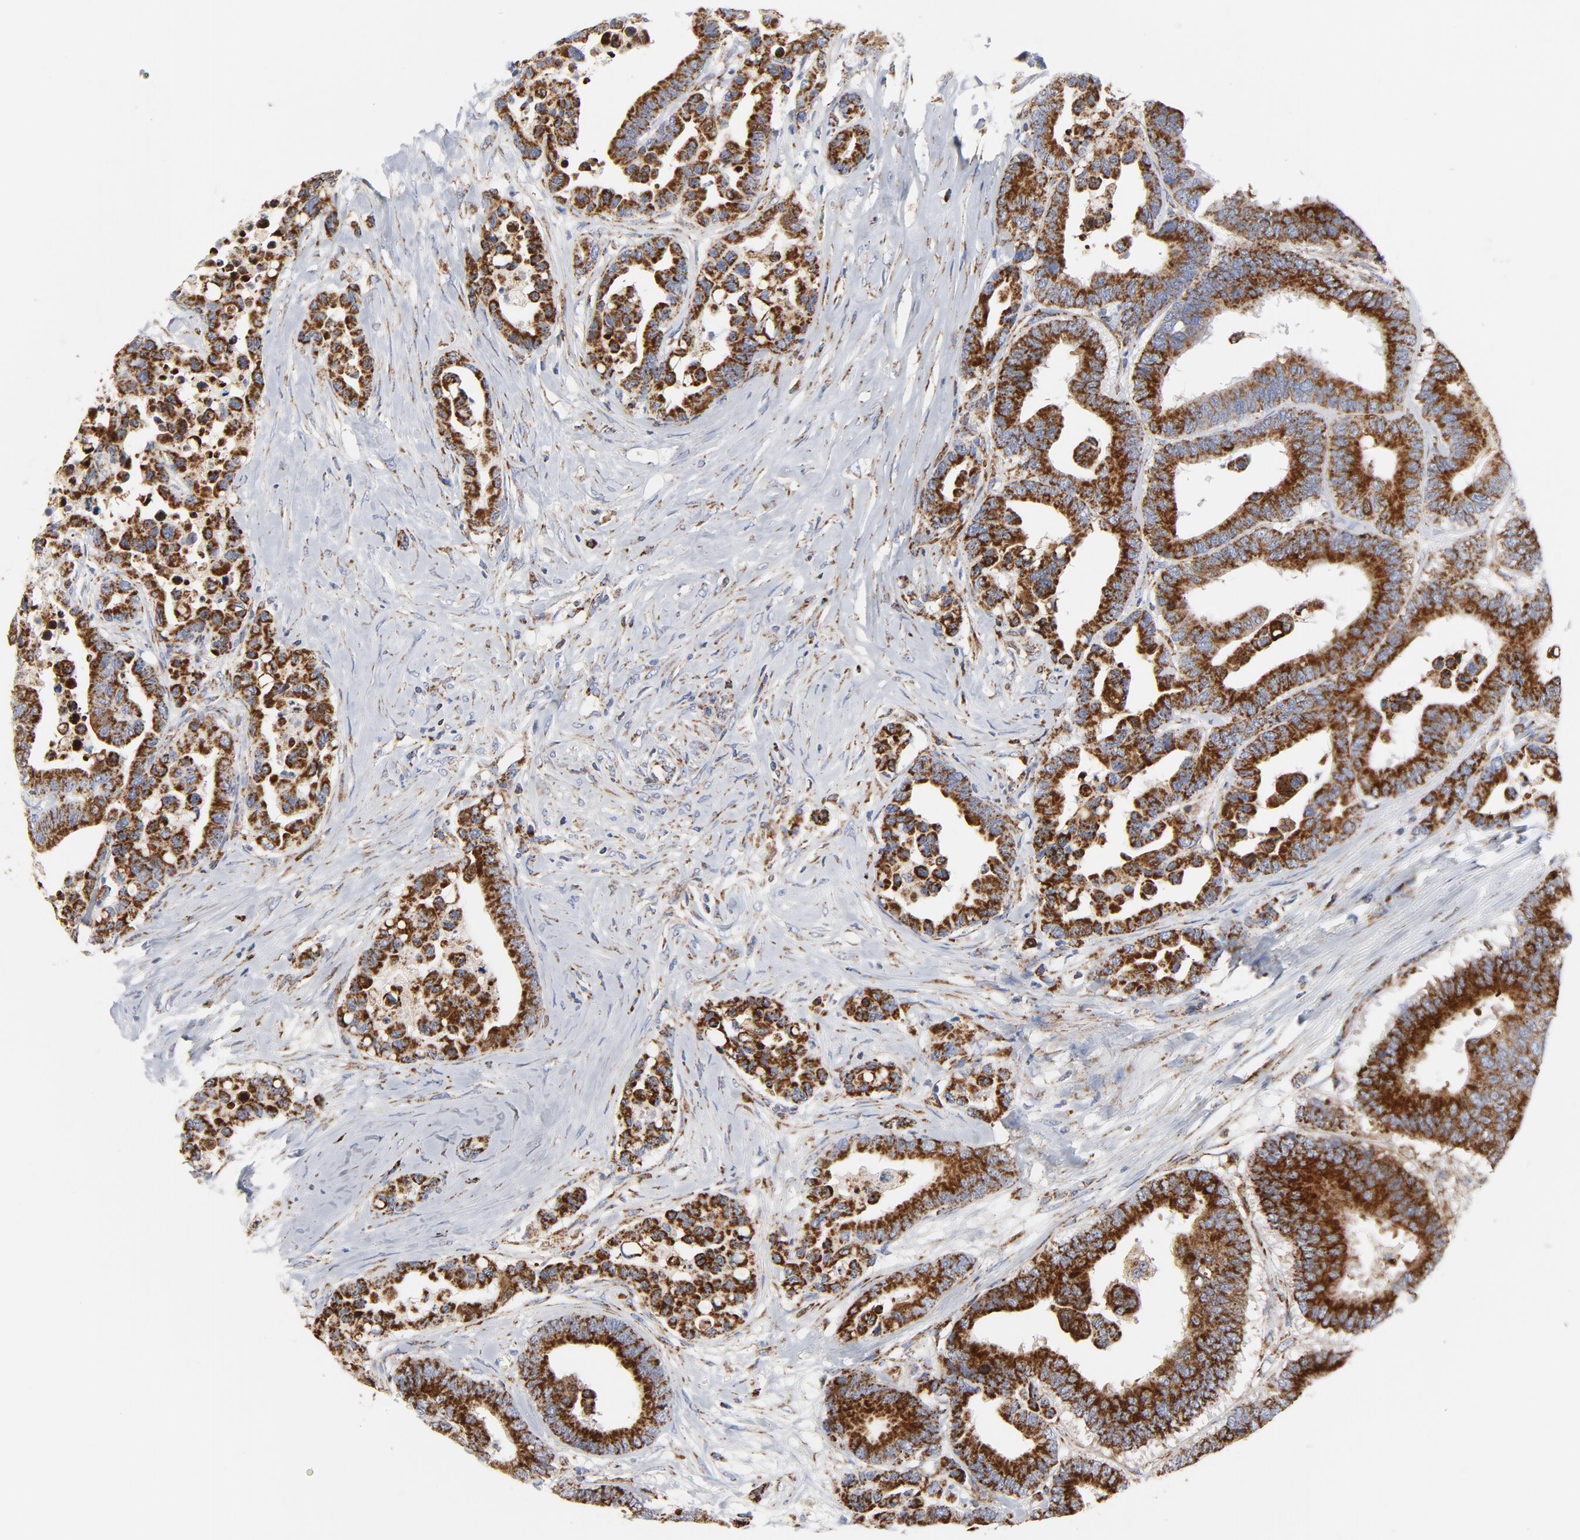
{"staining": {"intensity": "strong", "quantity": ">75%", "location": "cytoplasmic/membranous"}, "tissue": "colorectal cancer", "cell_type": "Tumor cells", "image_type": "cancer", "snomed": [{"axis": "morphology", "description": "Adenocarcinoma, NOS"}, {"axis": "topography", "description": "Colon"}], "caption": "Immunohistochemistry (IHC) staining of adenocarcinoma (colorectal), which reveals high levels of strong cytoplasmic/membranous positivity in approximately >75% of tumor cells indicating strong cytoplasmic/membranous protein positivity. The staining was performed using DAB (3,3'-diaminobenzidine) (brown) for protein detection and nuclei were counterstained in hematoxylin (blue).", "gene": "CYCS", "patient": {"sex": "male", "age": 82}}